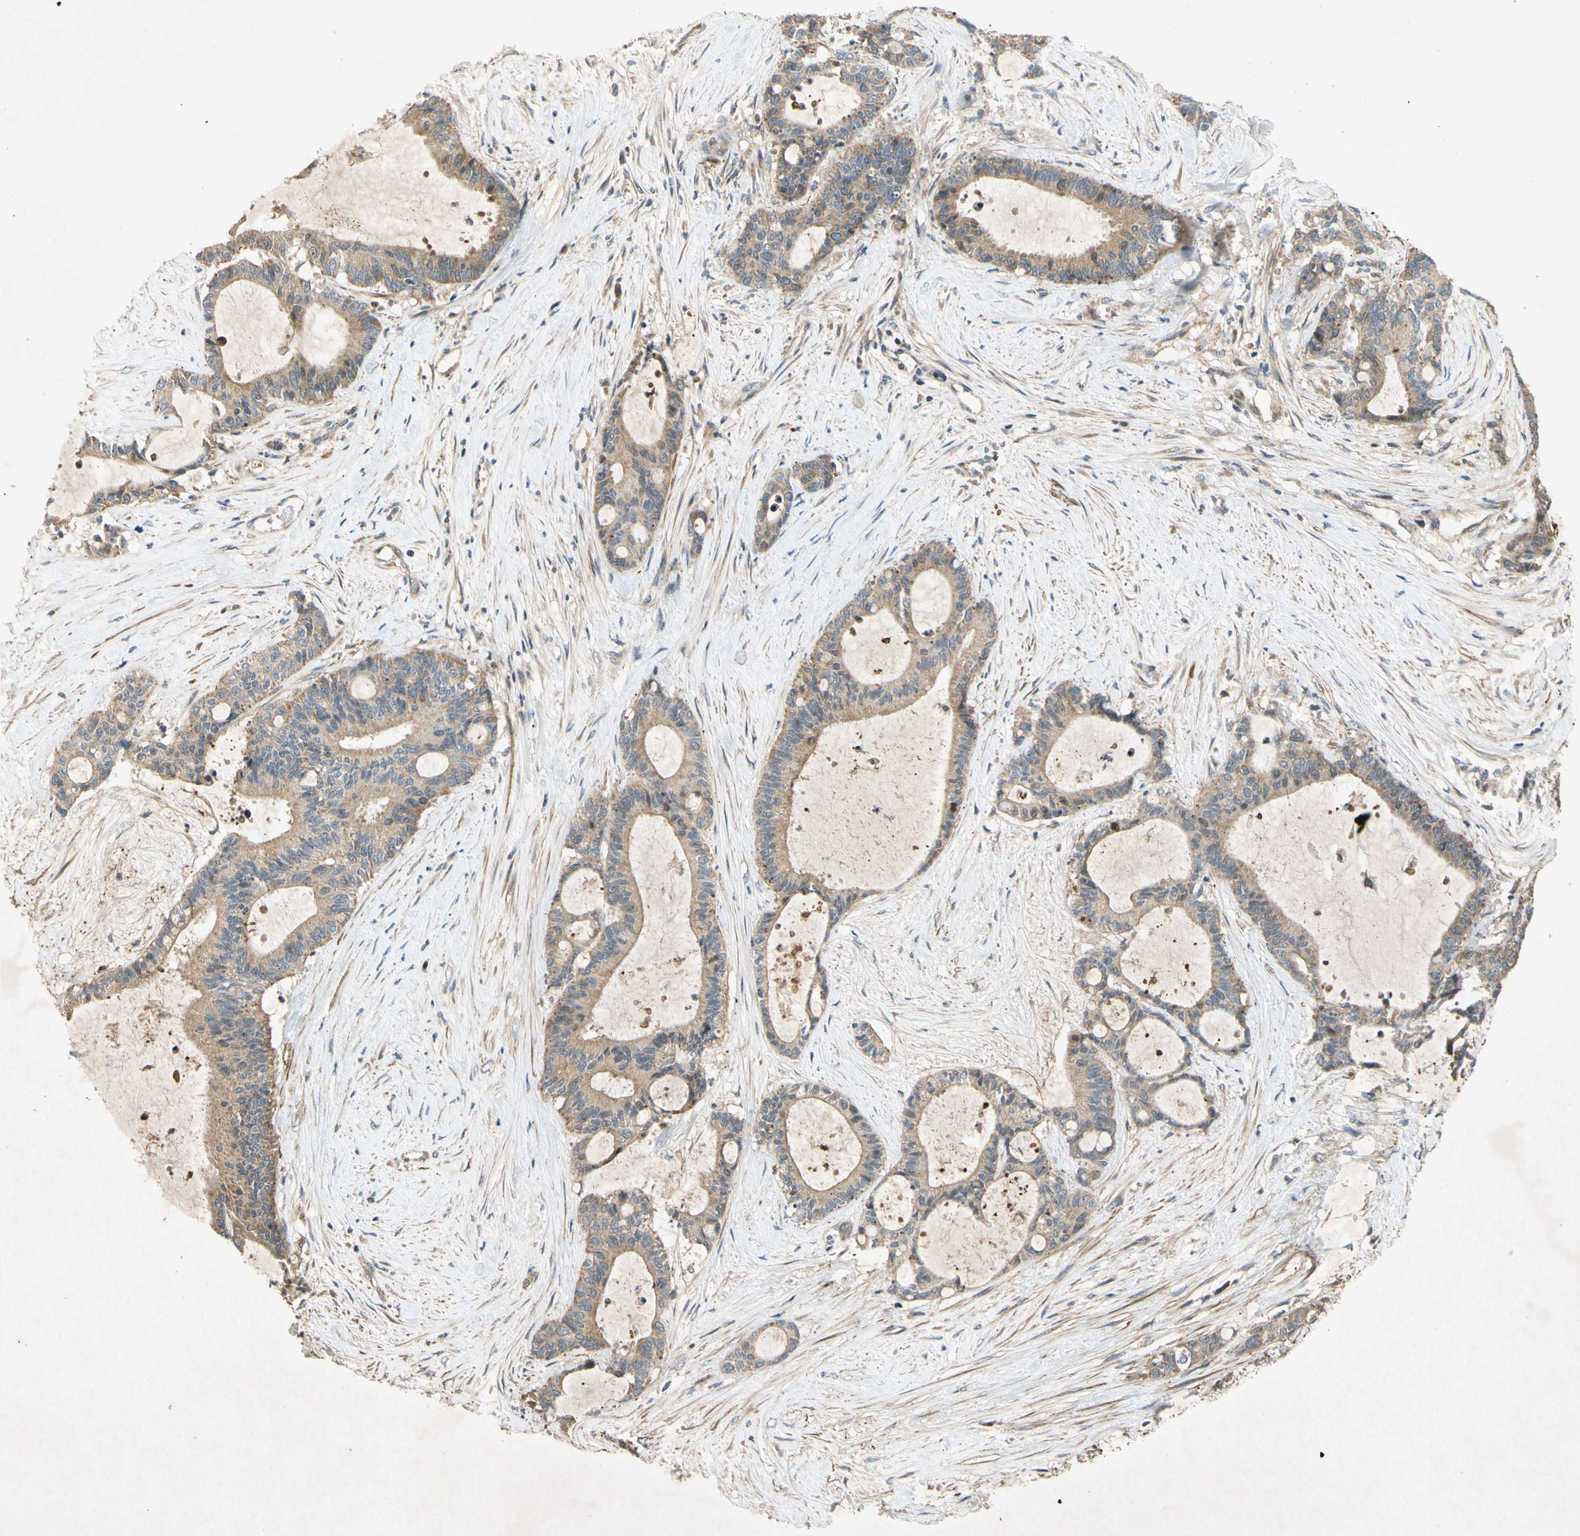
{"staining": {"intensity": "weak", "quantity": ">75%", "location": "cytoplasmic/membranous"}, "tissue": "liver cancer", "cell_type": "Tumor cells", "image_type": "cancer", "snomed": [{"axis": "morphology", "description": "Cholangiocarcinoma"}, {"axis": "topography", "description": "Liver"}], "caption": "A histopathology image of liver cancer (cholangiocarcinoma) stained for a protein exhibits weak cytoplasmic/membranous brown staining in tumor cells.", "gene": "PARD6A", "patient": {"sex": "female", "age": 73}}